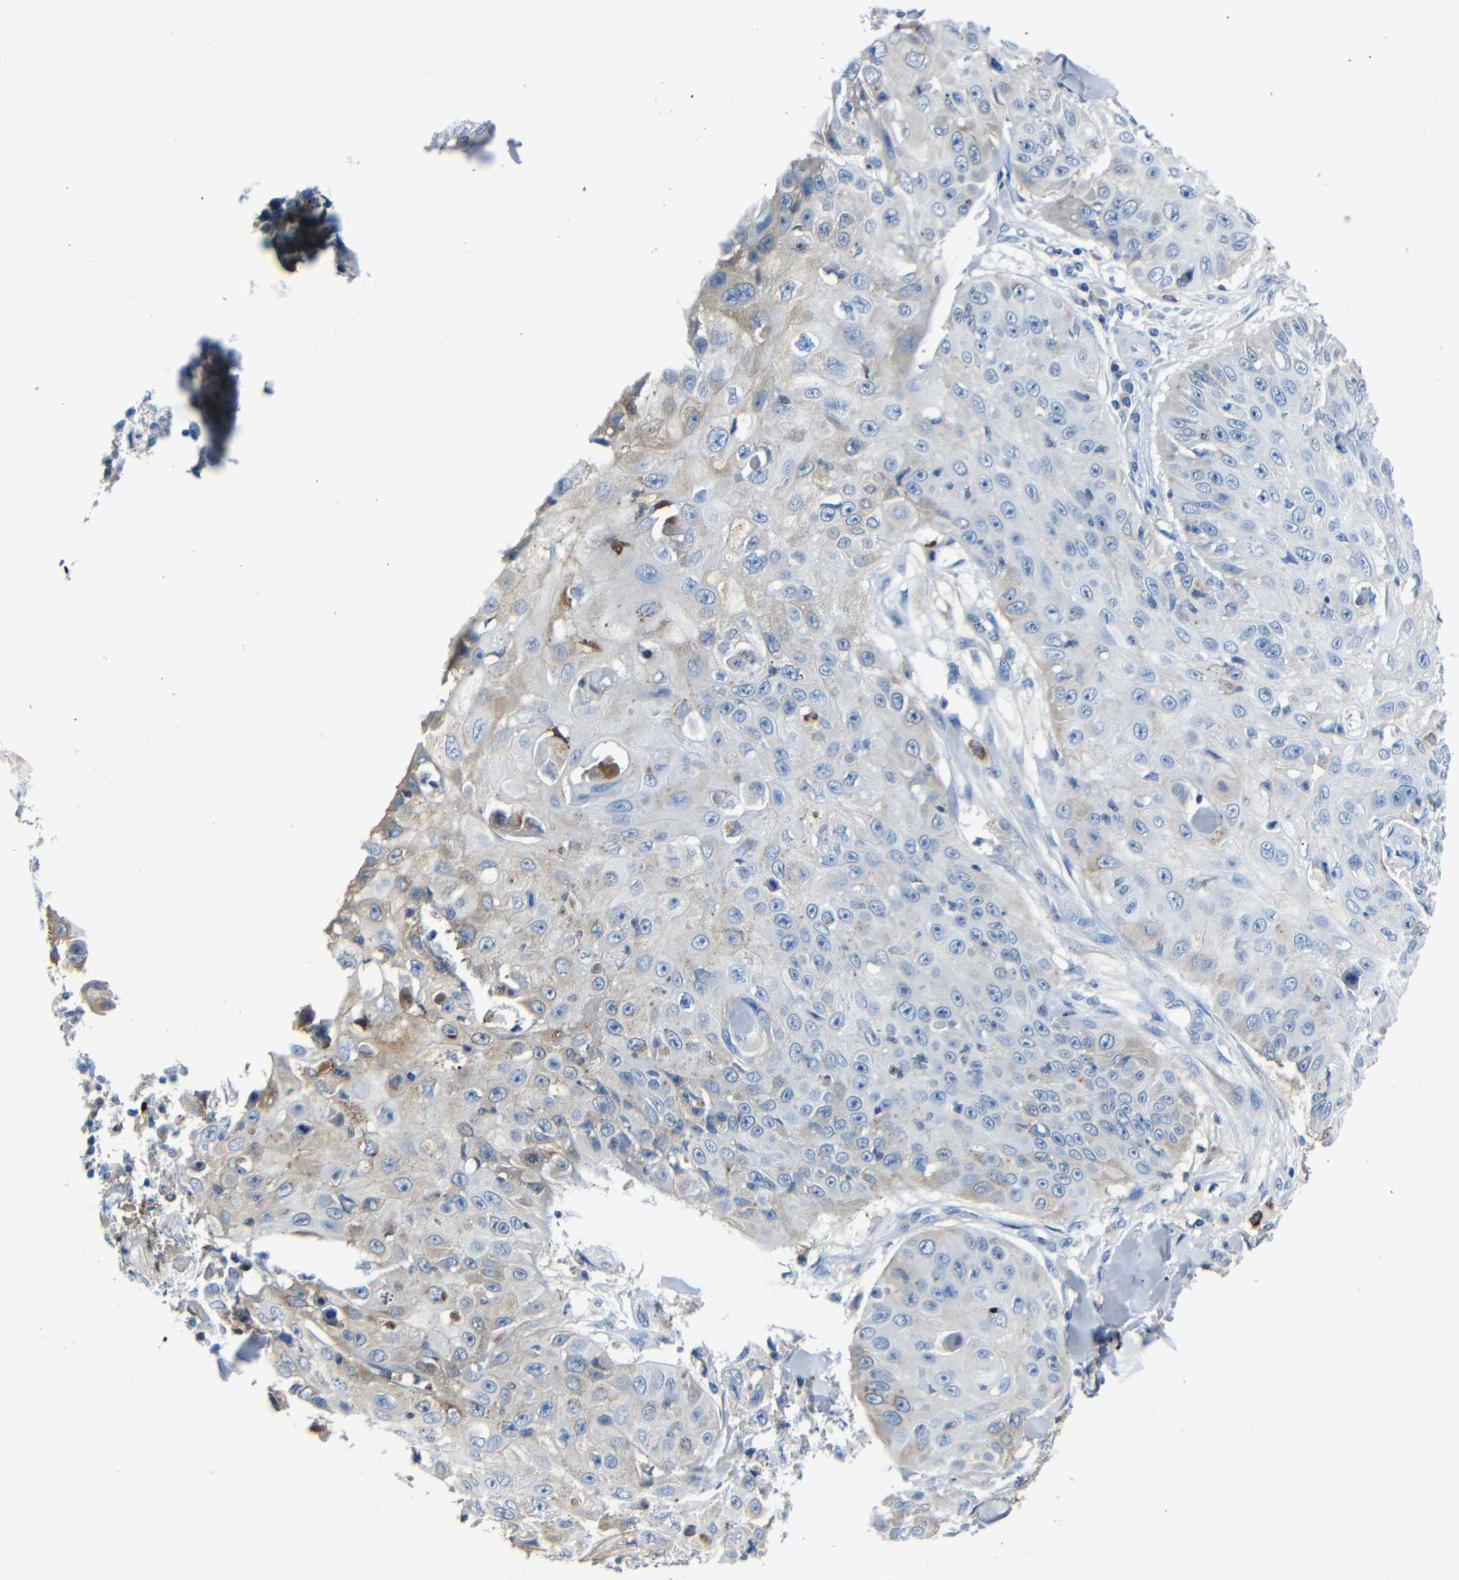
{"staining": {"intensity": "moderate", "quantity": "<25%", "location": "cytoplasmic/membranous"}, "tissue": "skin cancer", "cell_type": "Tumor cells", "image_type": "cancer", "snomed": [{"axis": "morphology", "description": "Squamous cell carcinoma, NOS"}, {"axis": "topography", "description": "Skin"}], "caption": "Approximately <25% of tumor cells in human squamous cell carcinoma (skin) demonstrate moderate cytoplasmic/membranous protein expression as visualized by brown immunohistochemical staining.", "gene": "SERPINA1", "patient": {"sex": "male", "age": 86}}